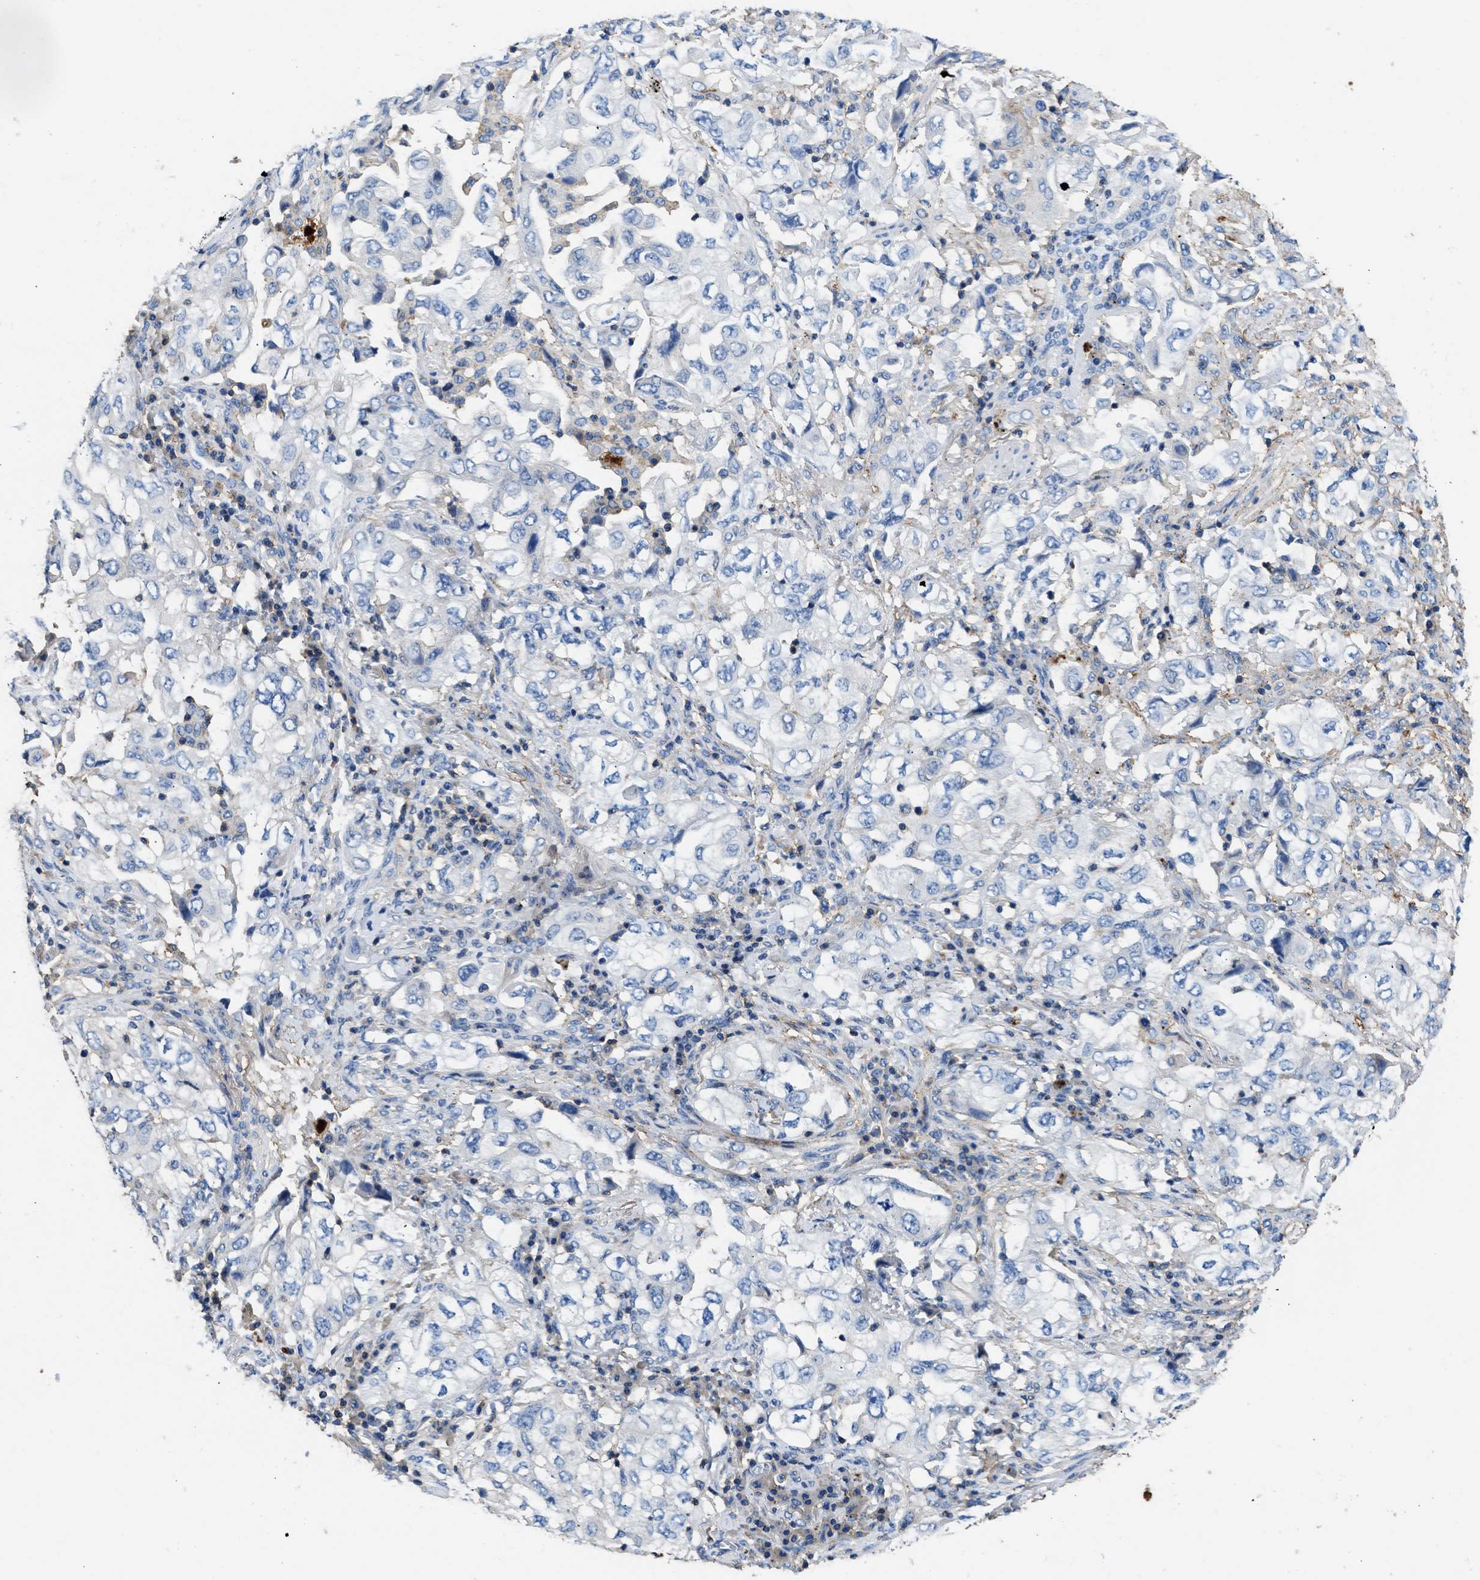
{"staining": {"intensity": "negative", "quantity": "none", "location": "none"}, "tissue": "lung cancer", "cell_type": "Tumor cells", "image_type": "cancer", "snomed": [{"axis": "morphology", "description": "Adenocarcinoma, NOS"}, {"axis": "topography", "description": "Lung"}], "caption": "A high-resolution histopathology image shows IHC staining of lung cancer, which demonstrates no significant expression in tumor cells.", "gene": "KCNQ4", "patient": {"sex": "male", "age": 64}}